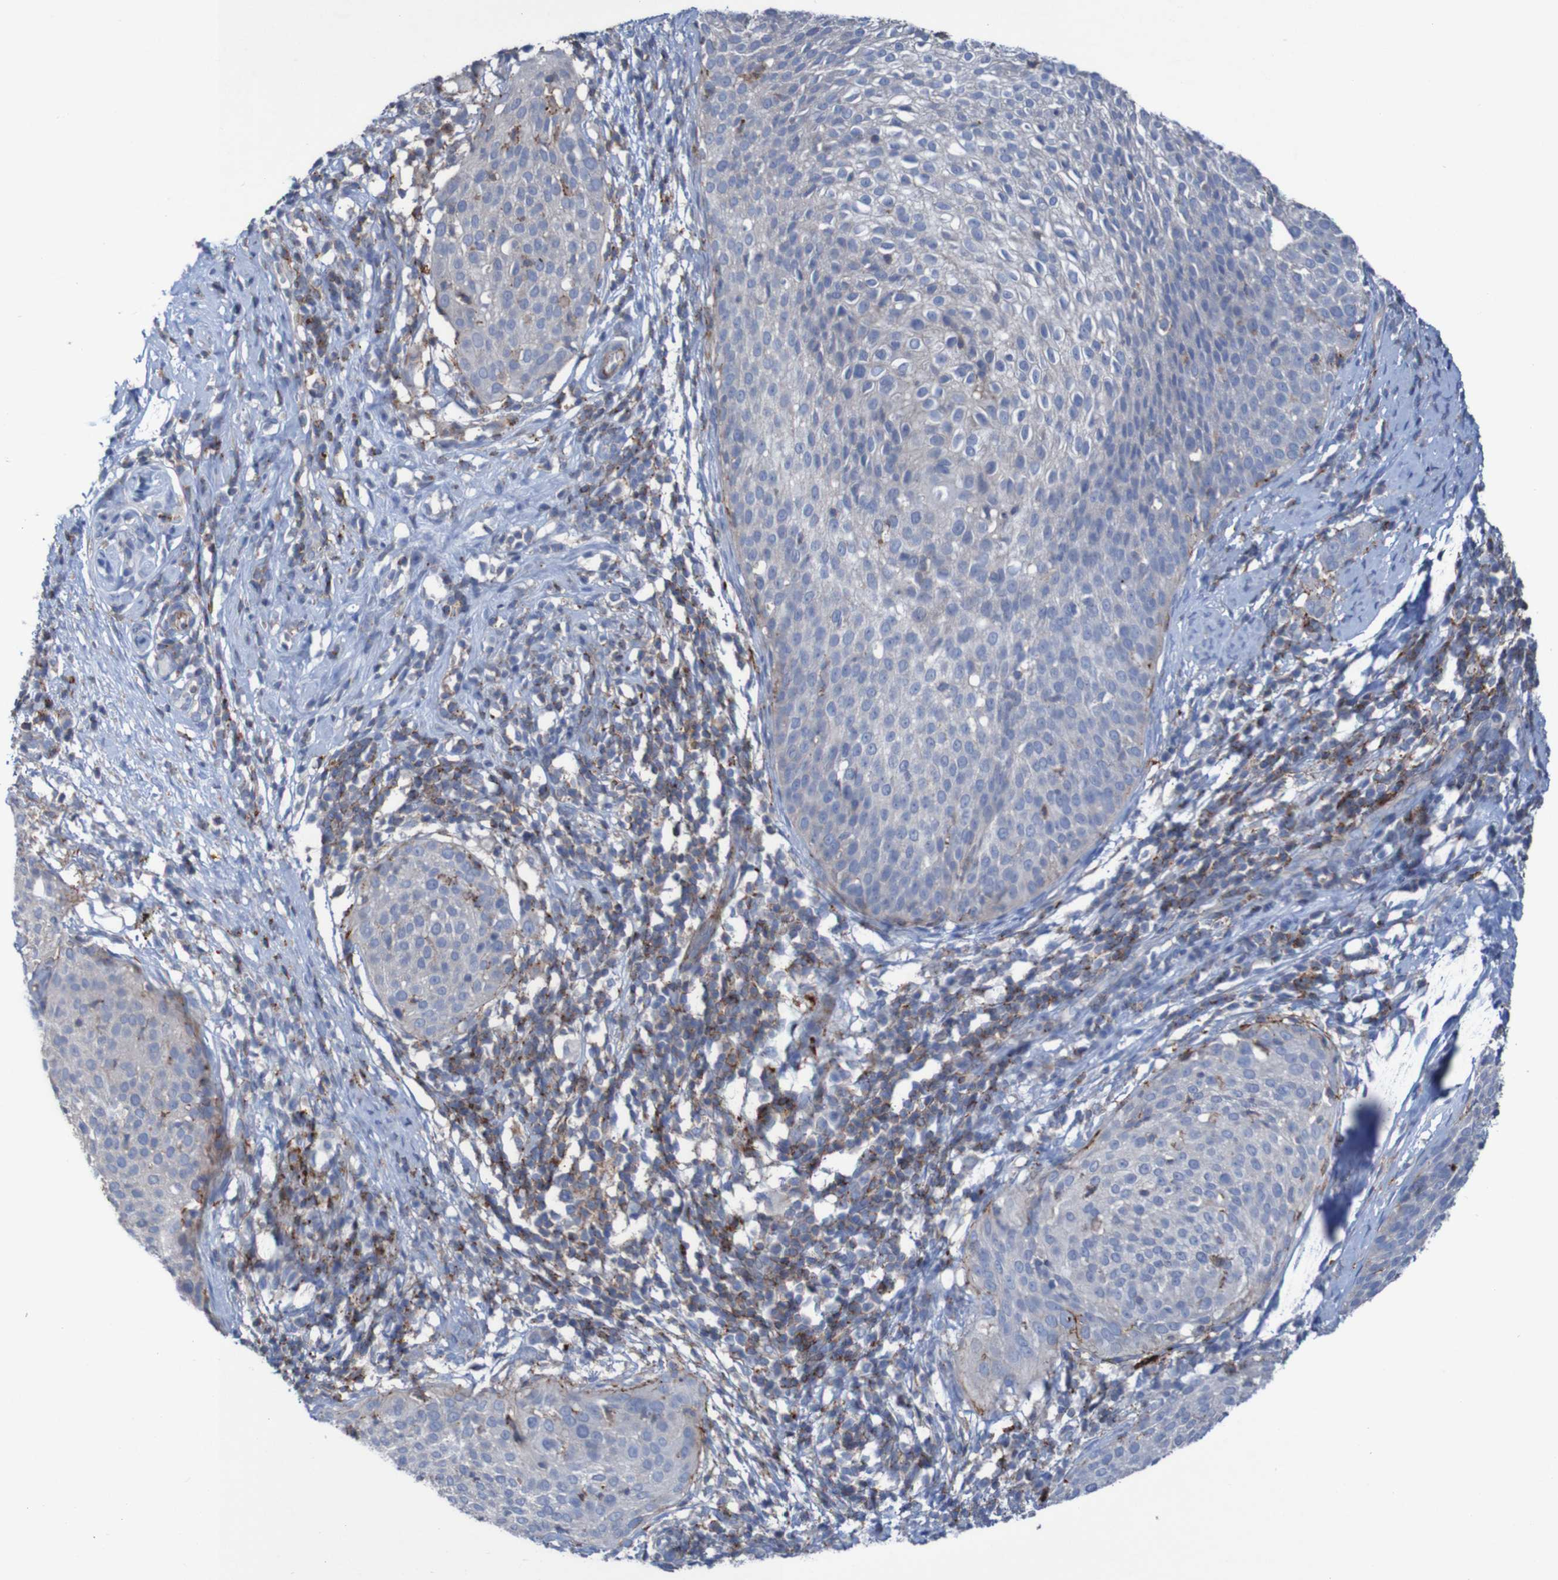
{"staining": {"intensity": "negative", "quantity": "none", "location": "none"}, "tissue": "cervical cancer", "cell_type": "Tumor cells", "image_type": "cancer", "snomed": [{"axis": "morphology", "description": "Squamous cell carcinoma, NOS"}, {"axis": "topography", "description": "Cervix"}], "caption": "The image reveals no staining of tumor cells in cervical squamous cell carcinoma.", "gene": "RNF182", "patient": {"sex": "female", "age": 51}}